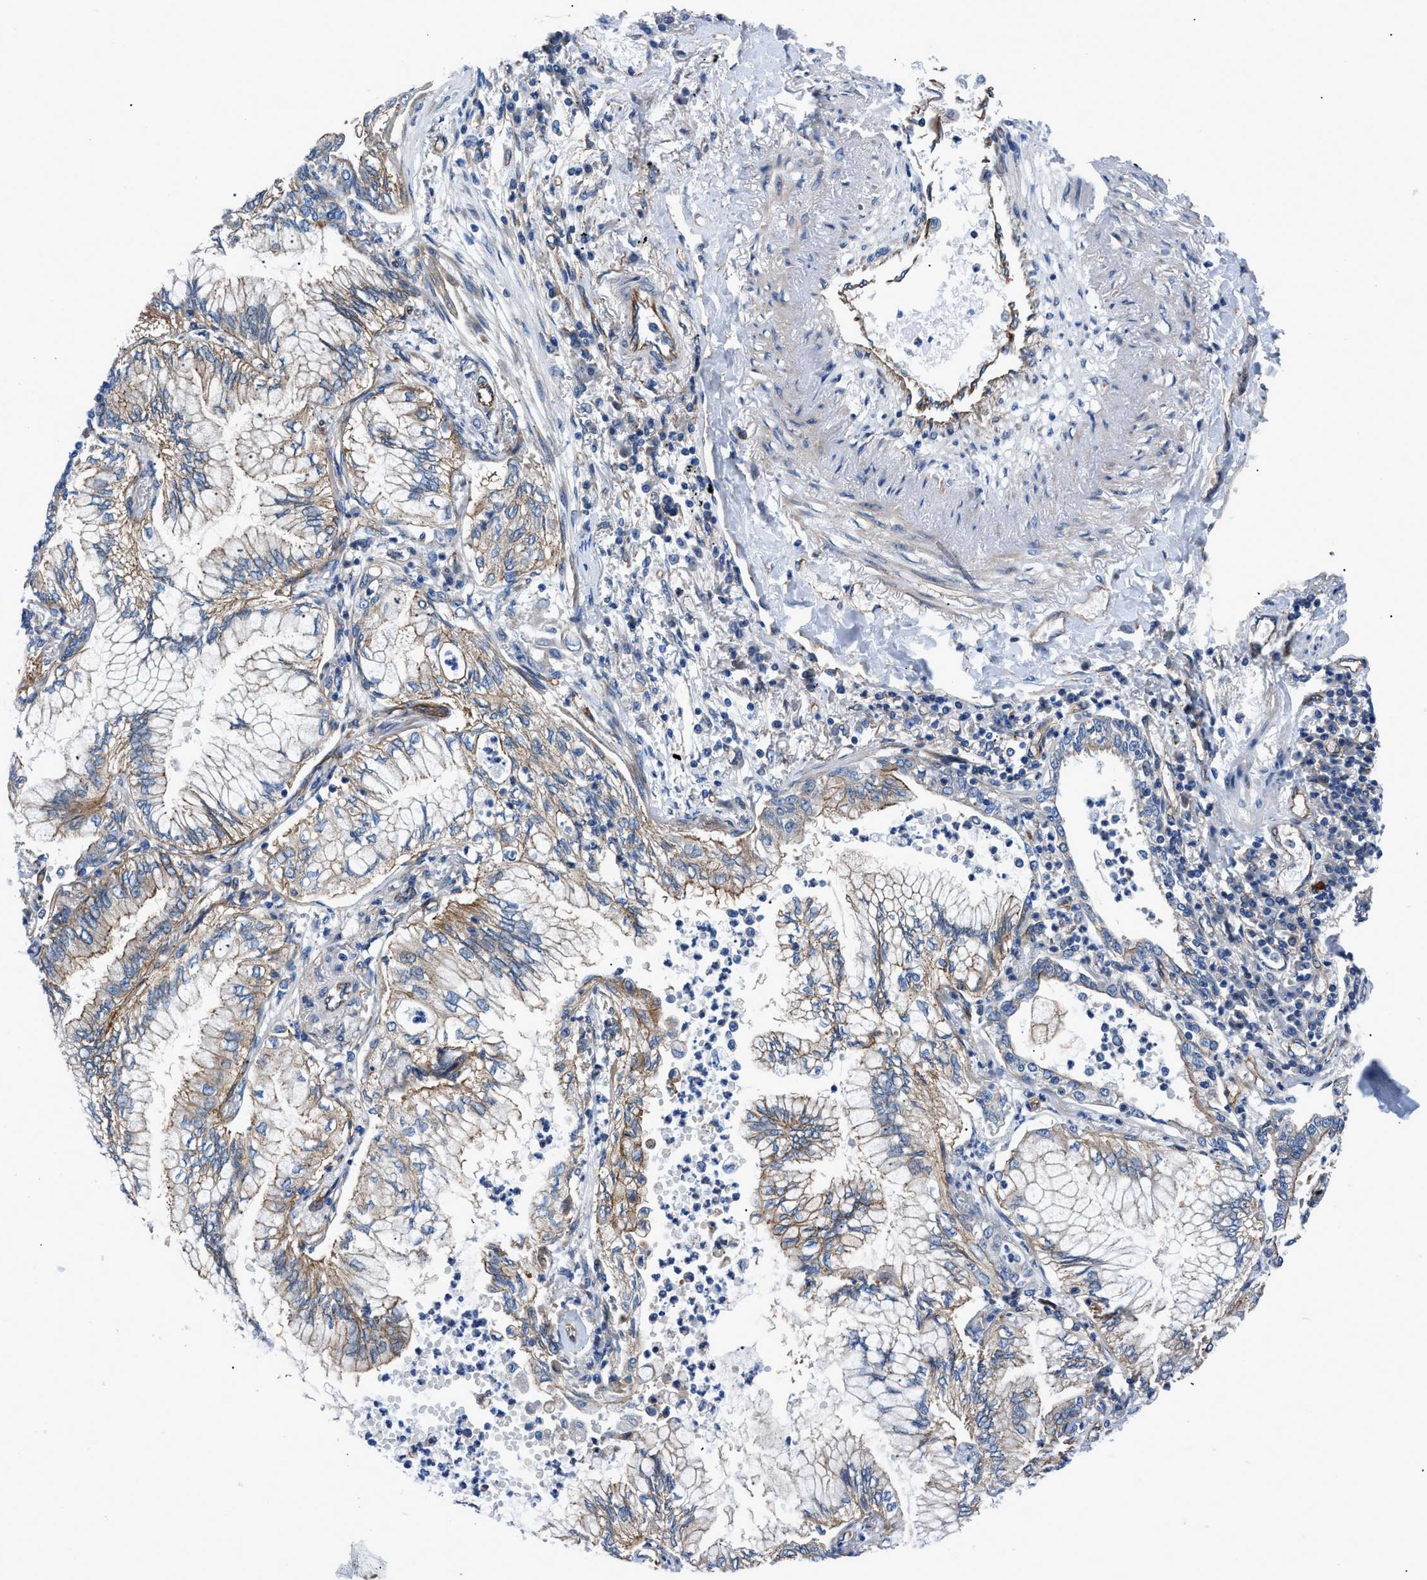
{"staining": {"intensity": "moderate", "quantity": ">75%", "location": "cytoplasmic/membranous"}, "tissue": "lung cancer", "cell_type": "Tumor cells", "image_type": "cancer", "snomed": [{"axis": "morphology", "description": "Normal tissue, NOS"}, {"axis": "morphology", "description": "Adenocarcinoma, NOS"}, {"axis": "topography", "description": "Bronchus"}, {"axis": "topography", "description": "Lung"}], "caption": "This photomicrograph displays lung adenocarcinoma stained with immunohistochemistry (IHC) to label a protein in brown. The cytoplasmic/membranous of tumor cells show moderate positivity for the protein. Nuclei are counter-stained blue.", "gene": "TRIP4", "patient": {"sex": "female", "age": 70}}